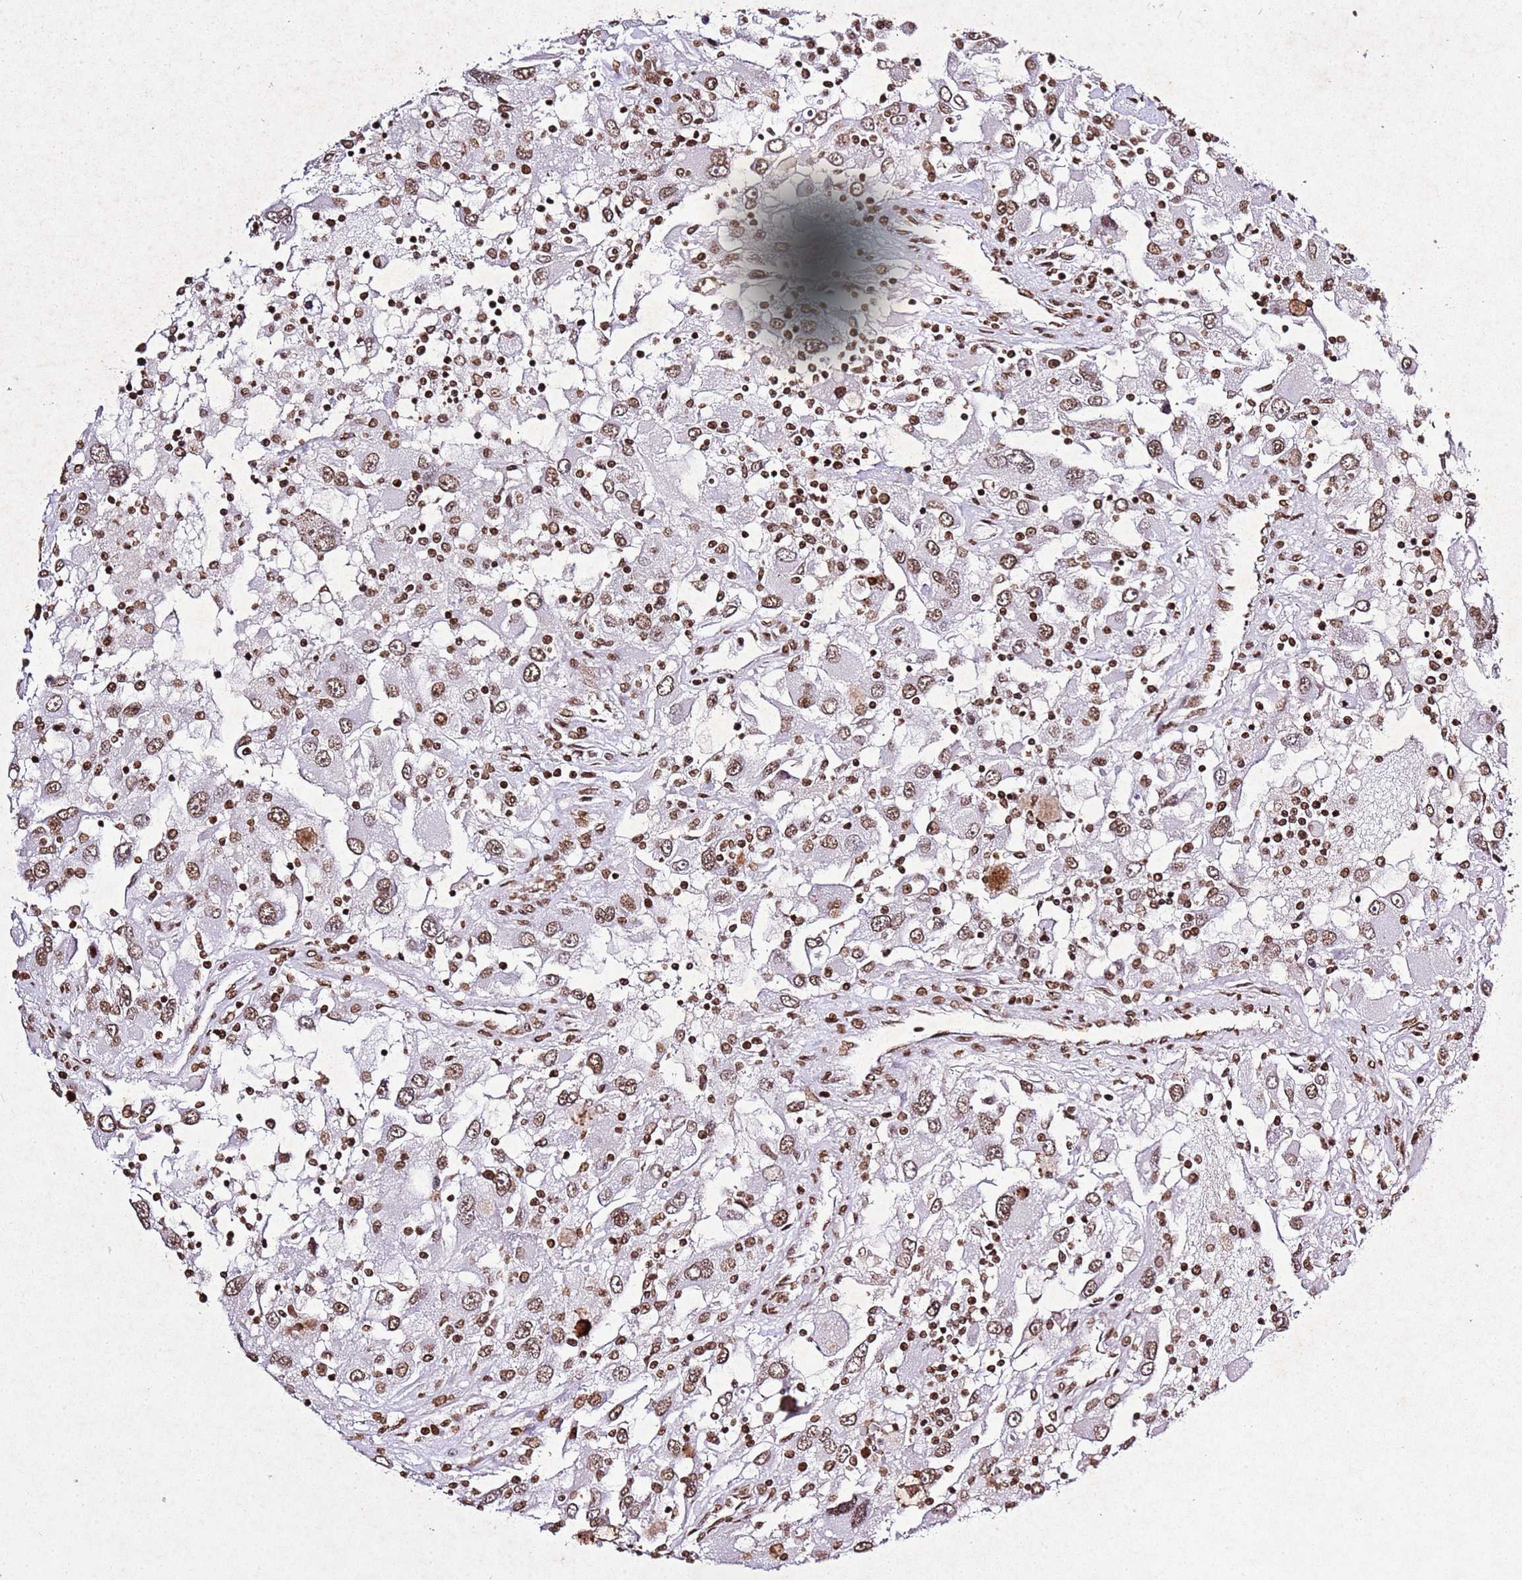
{"staining": {"intensity": "moderate", "quantity": ">75%", "location": "nuclear"}, "tissue": "renal cancer", "cell_type": "Tumor cells", "image_type": "cancer", "snomed": [{"axis": "morphology", "description": "Adenocarcinoma, NOS"}, {"axis": "topography", "description": "Kidney"}], "caption": "Moderate nuclear positivity is identified in approximately >75% of tumor cells in adenocarcinoma (renal).", "gene": "BMAL1", "patient": {"sex": "female", "age": 52}}